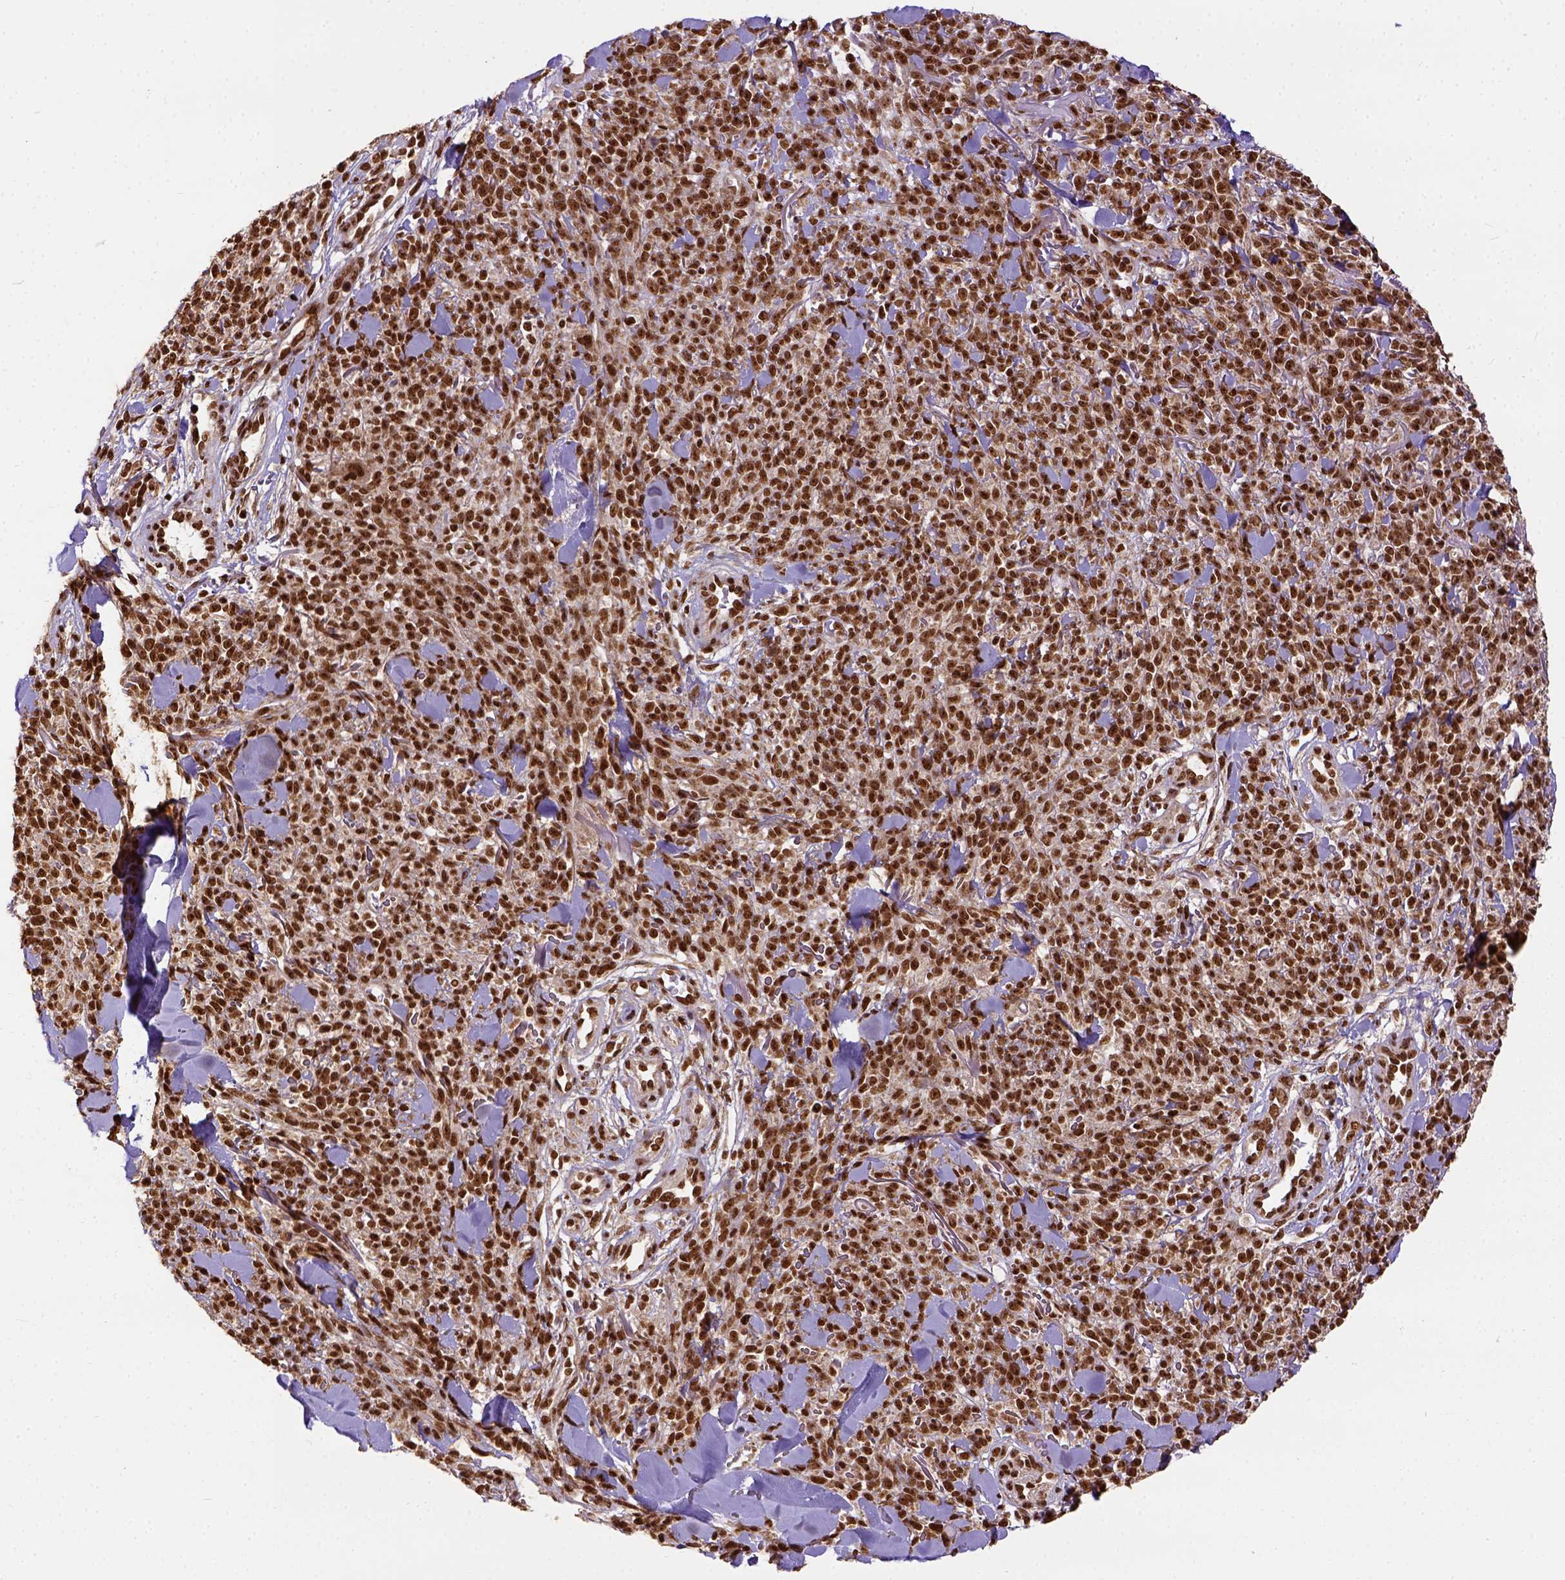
{"staining": {"intensity": "strong", "quantity": ">75%", "location": "nuclear"}, "tissue": "melanoma", "cell_type": "Tumor cells", "image_type": "cancer", "snomed": [{"axis": "morphology", "description": "Malignant melanoma, NOS"}, {"axis": "topography", "description": "Skin"}, {"axis": "topography", "description": "Skin of trunk"}], "caption": "Melanoma stained for a protein (brown) displays strong nuclear positive staining in approximately >75% of tumor cells.", "gene": "NACC1", "patient": {"sex": "male", "age": 74}}